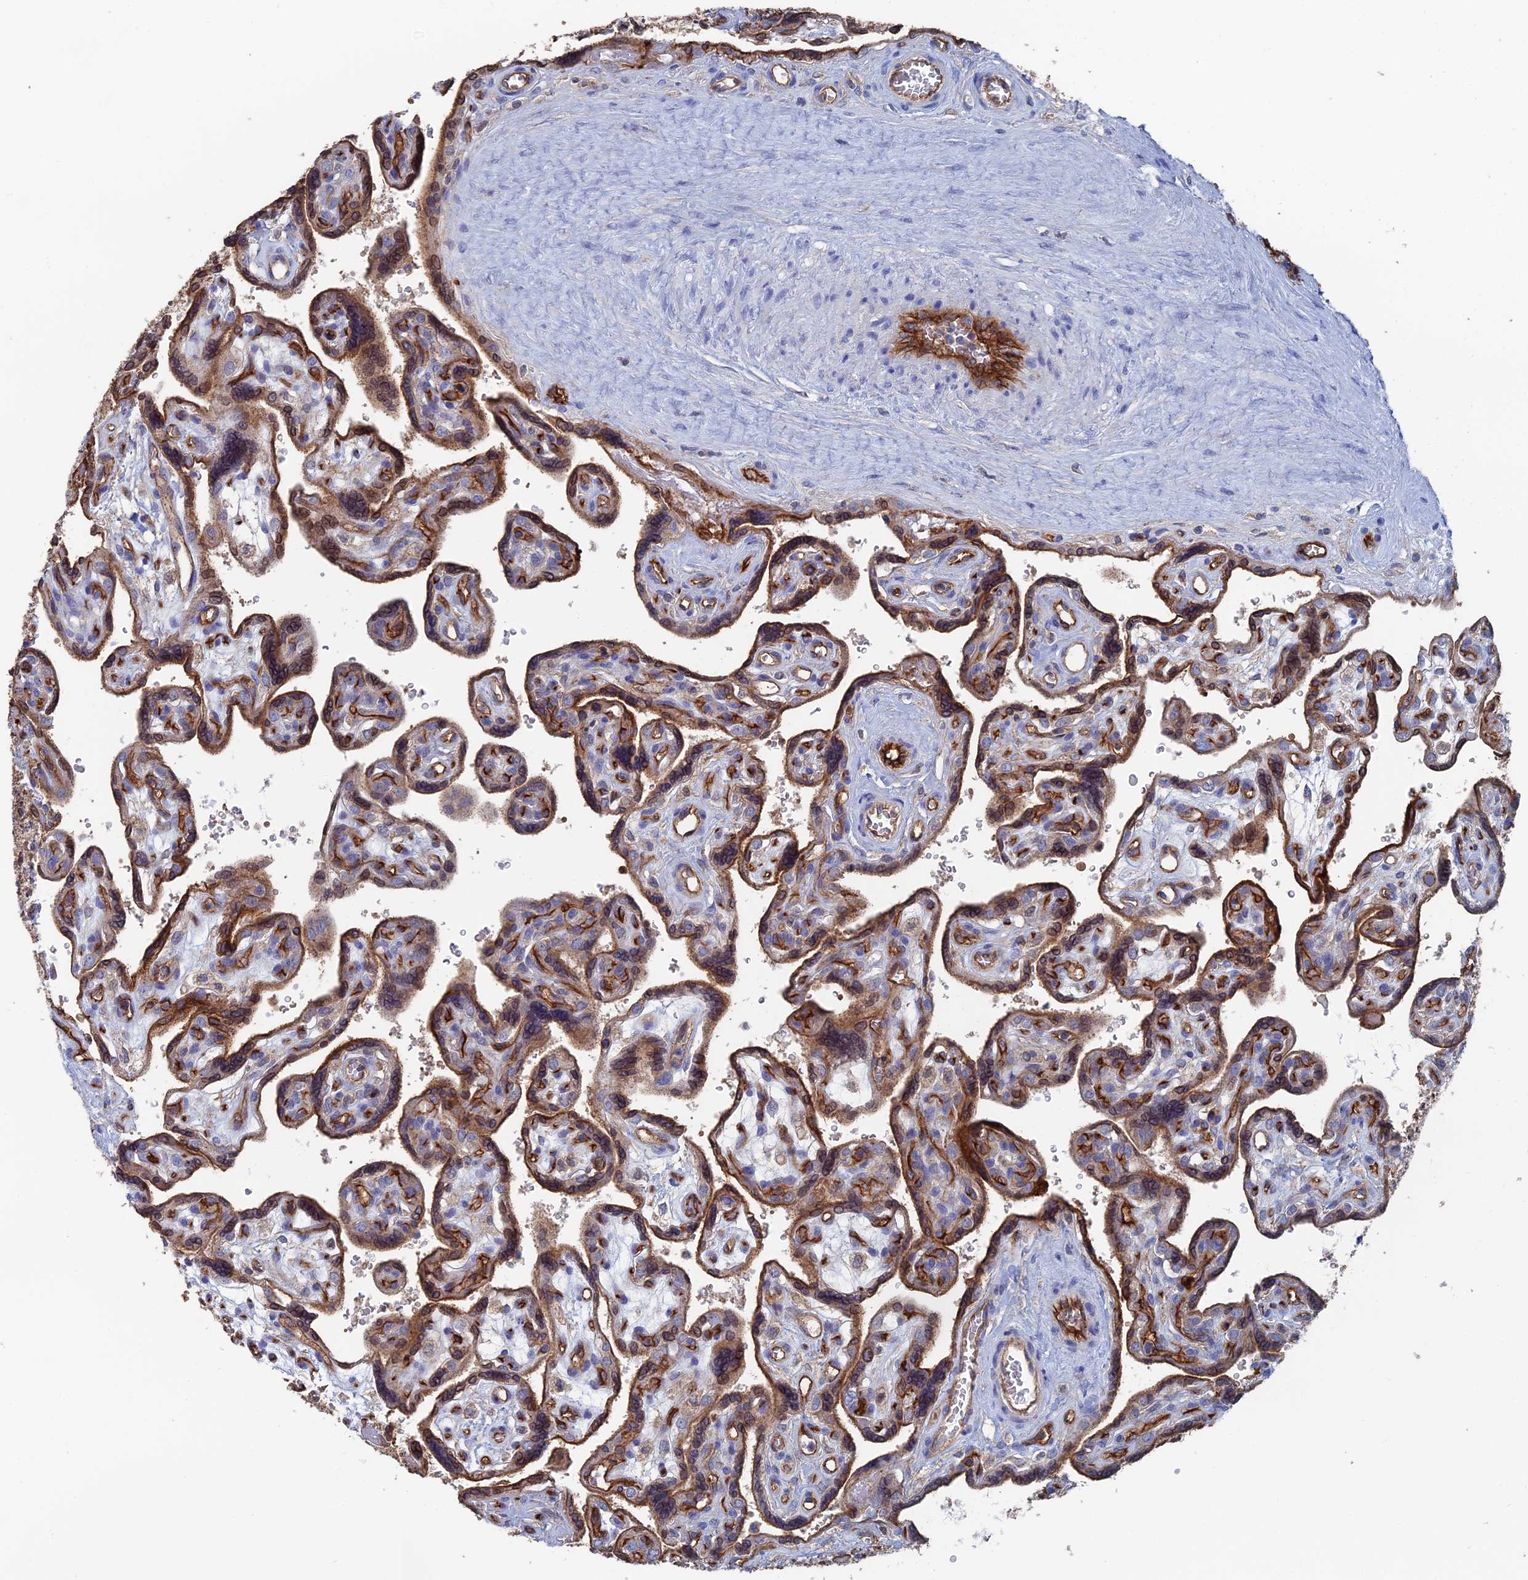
{"staining": {"intensity": "moderate", "quantity": ">75%", "location": "cytoplasmic/membranous"}, "tissue": "placenta", "cell_type": "Trophoblastic cells", "image_type": "normal", "snomed": [{"axis": "morphology", "description": "Normal tissue, NOS"}, {"axis": "topography", "description": "Placenta"}], "caption": "Moderate cytoplasmic/membranous expression for a protein is identified in about >75% of trophoblastic cells of unremarkable placenta using IHC.", "gene": "SNX11", "patient": {"sex": "female", "age": 39}}